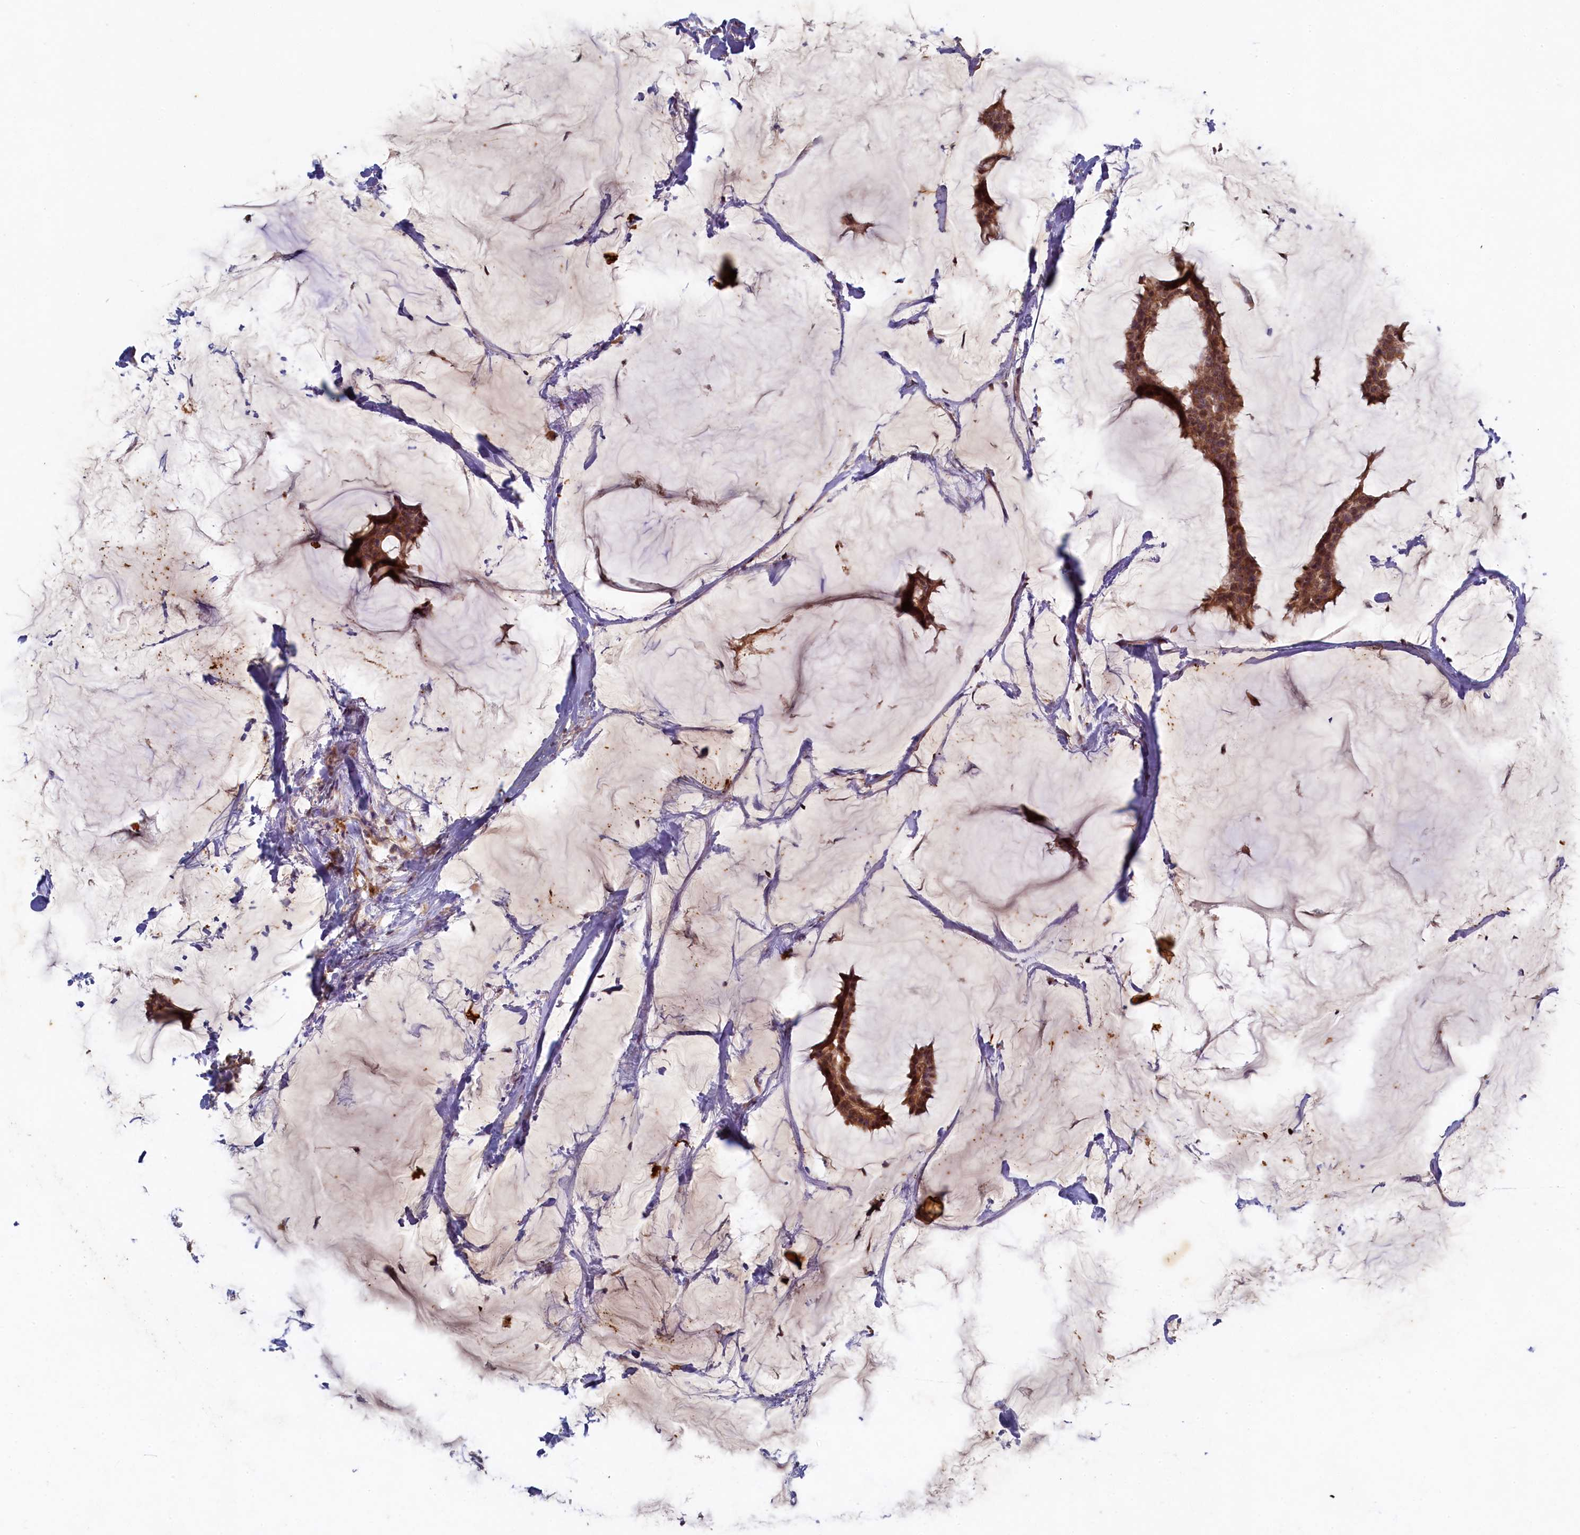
{"staining": {"intensity": "moderate", "quantity": ">75%", "location": "cytoplasmic/membranous,nuclear"}, "tissue": "breast cancer", "cell_type": "Tumor cells", "image_type": "cancer", "snomed": [{"axis": "morphology", "description": "Duct carcinoma"}, {"axis": "topography", "description": "Breast"}], "caption": "Immunohistochemistry (DAB (3,3'-diaminobenzidine)) staining of human infiltrating ductal carcinoma (breast) exhibits moderate cytoplasmic/membranous and nuclear protein expression in about >75% of tumor cells.", "gene": "CEP20", "patient": {"sex": "female", "age": 93}}